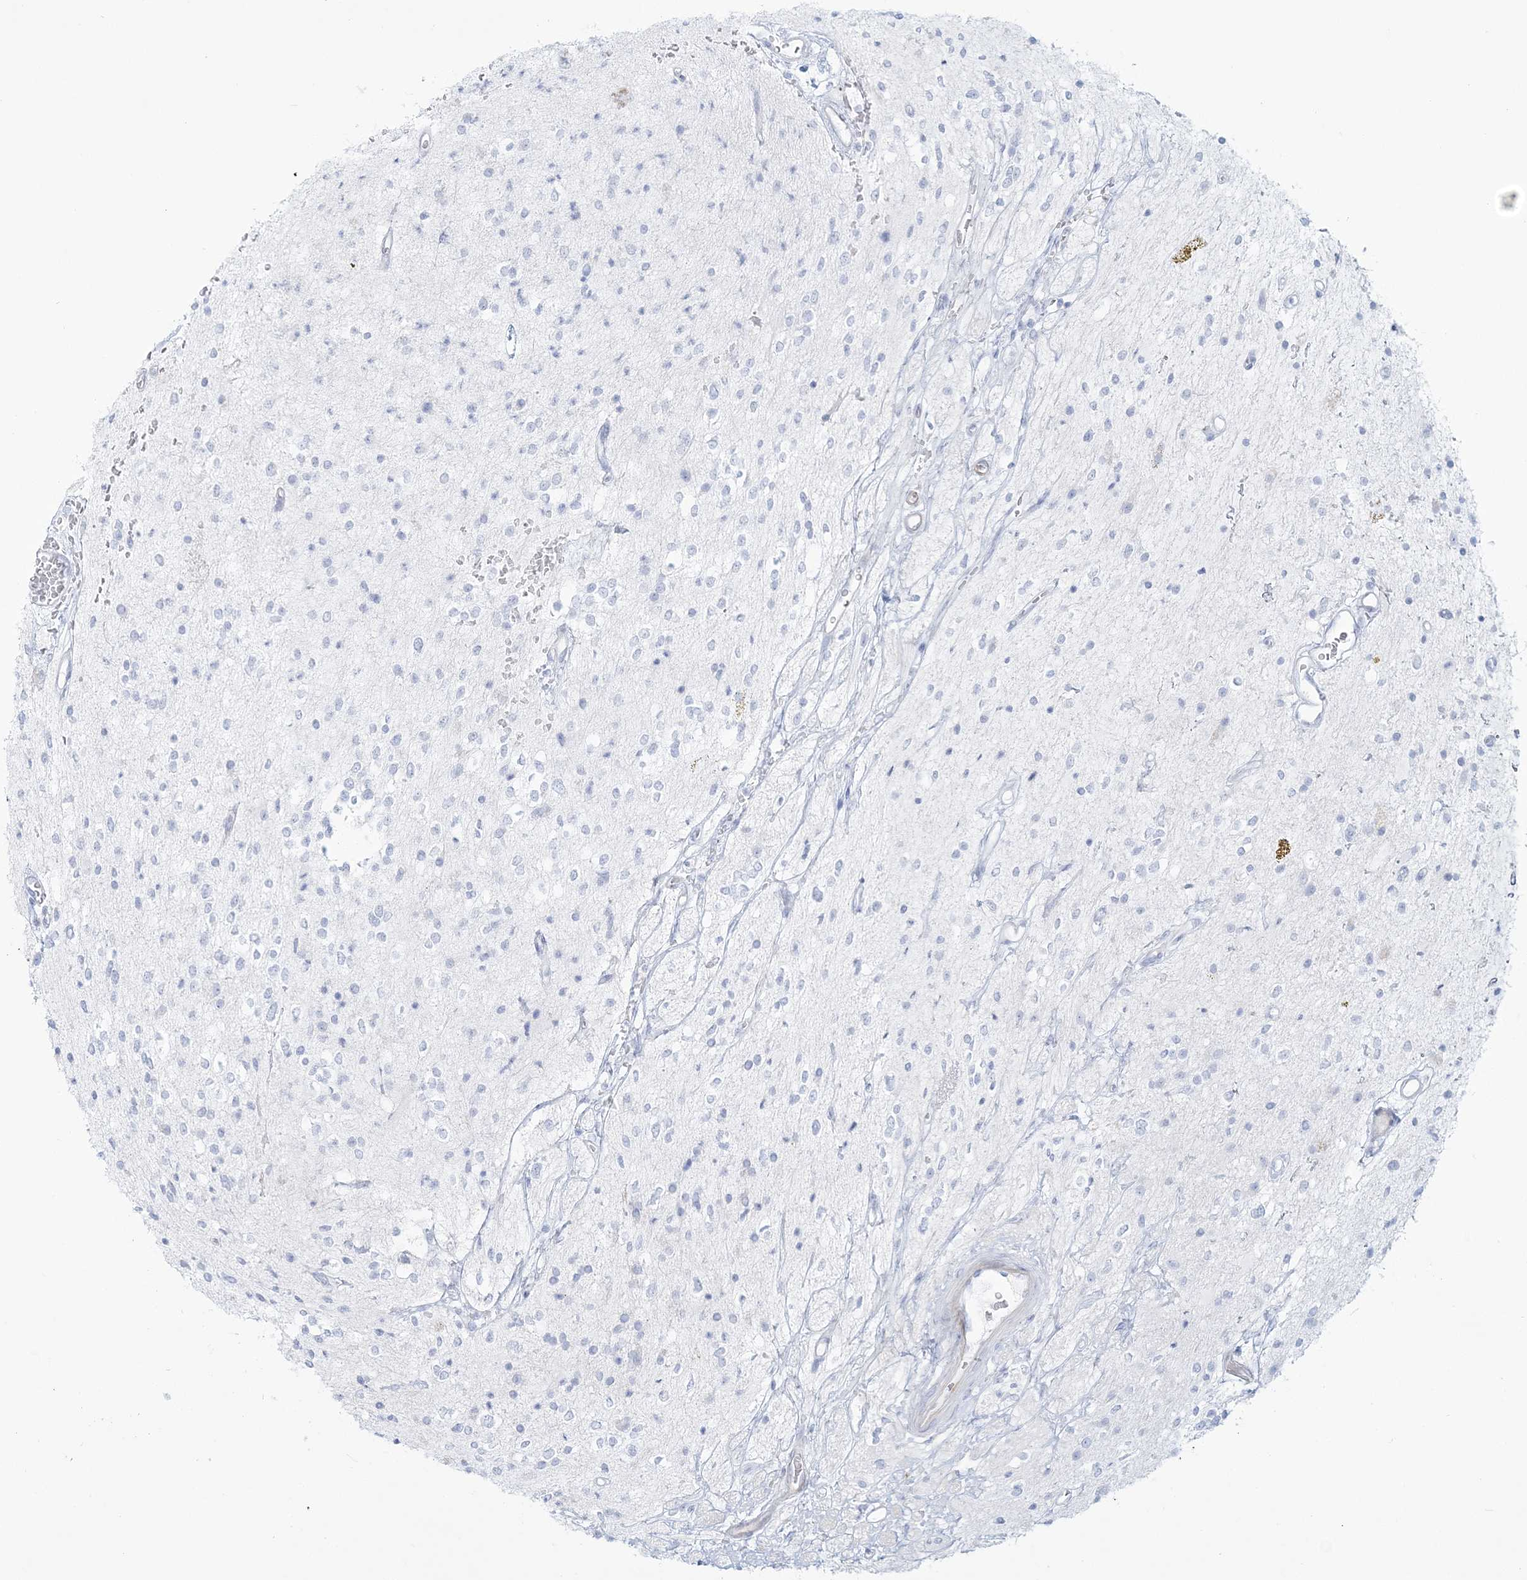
{"staining": {"intensity": "negative", "quantity": "none", "location": "none"}, "tissue": "glioma", "cell_type": "Tumor cells", "image_type": "cancer", "snomed": [{"axis": "morphology", "description": "Glioma, malignant, High grade"}, {"axis": "topography", "description": "Brain"}], "caption": "This histopathology image is of malignant high-grade glioma stained with immunohistochemistry (IHC) to label a protein in brown with the nuclei are counter-stained blue. There is no positivity in tumor cells.", "gene": "ADGB", "patient": {"sex": "male", "age": 34}}